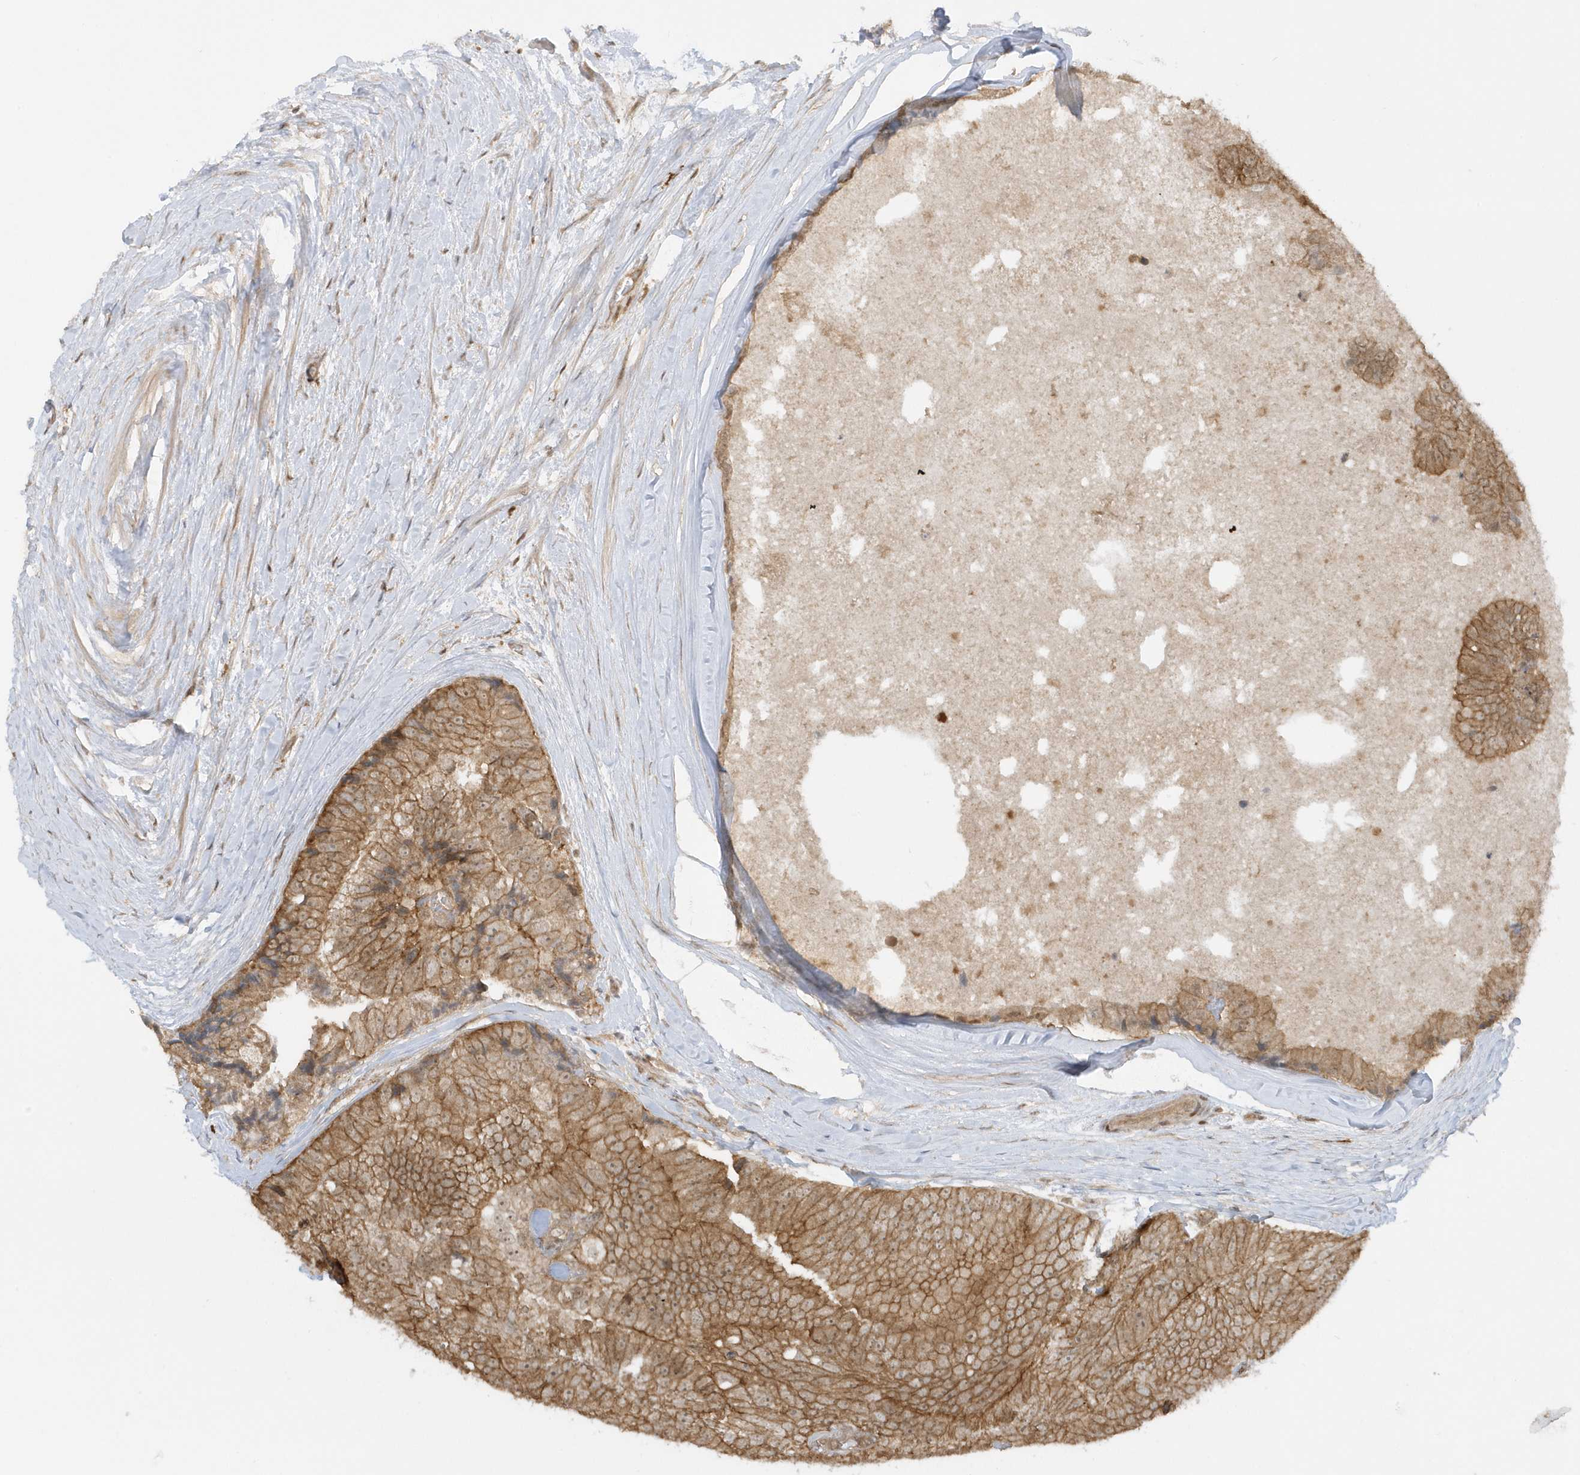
{"staining": {"intensity": "moderate", "quantity": ">75%", "location": "cytoplasmic/membranous,nuclear"}, "tissue": "prostate cancer", "cell_type": "Tumor cells", "image_type": "cancer", "snomed": [{"axis": "morphology", "description": "Adenocarcinoma, High grade"}, {"axis": "topography", "description": "Prostate"}], "caption": "IHC histopathology image of neoplastic tissue: prostate cancer stained using immunohistochemistry (IHC) shows medium levels of moderate protein expression localized specifically in the cytoplasmic/membranous and nuclear of tumor cells, appearing as a cytoplasmic/membranous and nuclear brown color.", "gene": "PPP1R7", "patient": {"sex": "male", "age": 70}}